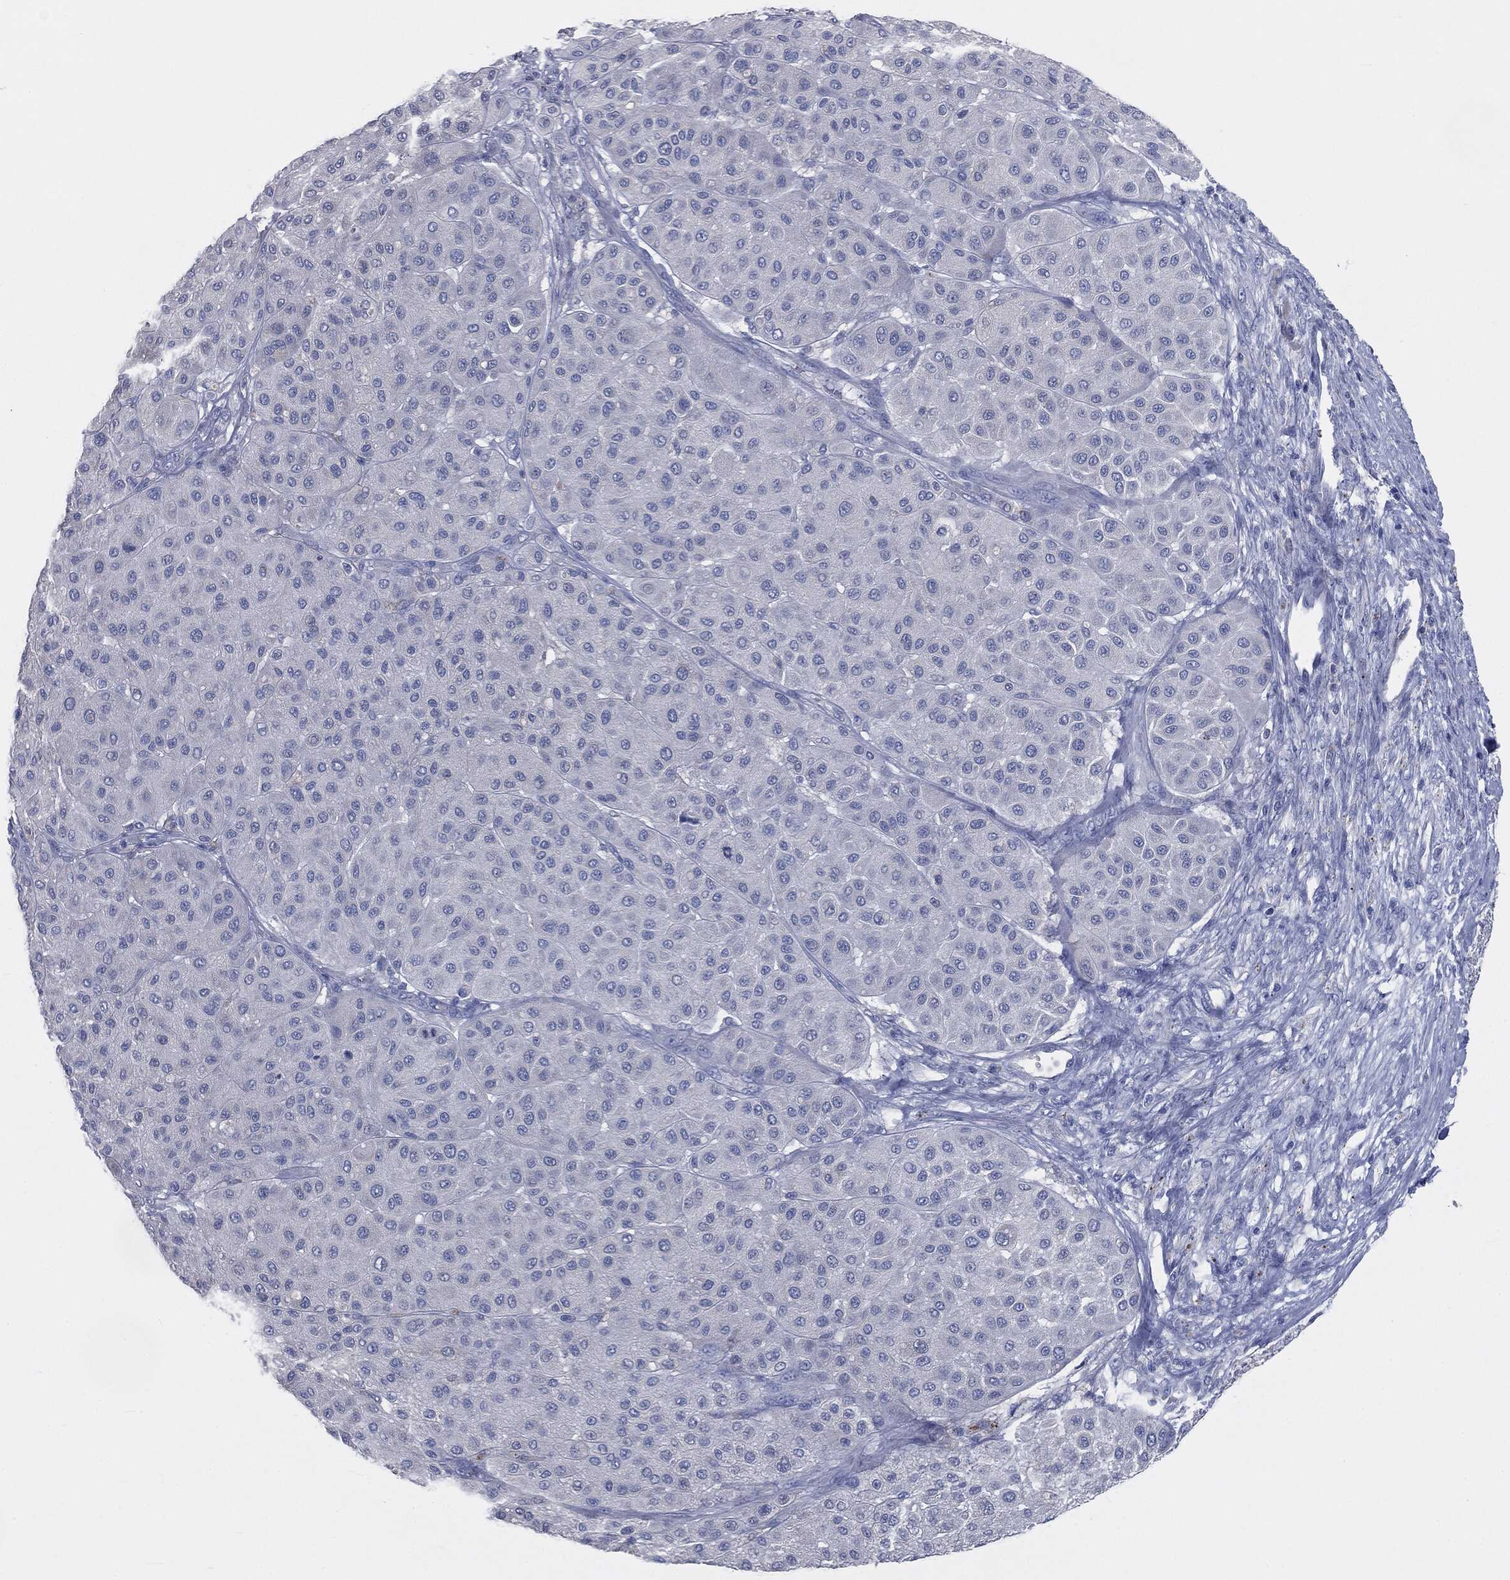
{"staining": {"intensity": "negative", "quantity": "none", "location": "none"}, "tissue": "melanoma", "cell_type": "Tumor cells", "image_type": "cancer", "snomed": [{"axis": "morphology", "description": "Malignant melanoma, Metastatic site"}, {"axis": "topography", "description": "Smooth muscle"}], "caption": "DAB (3,3'-diaminobenzidine) immunohistochemical staining of human melanoma displays no significant positivity in tumor cells.", "gene": "CAV3", "patient": {"sex": "male", "age": 41}}